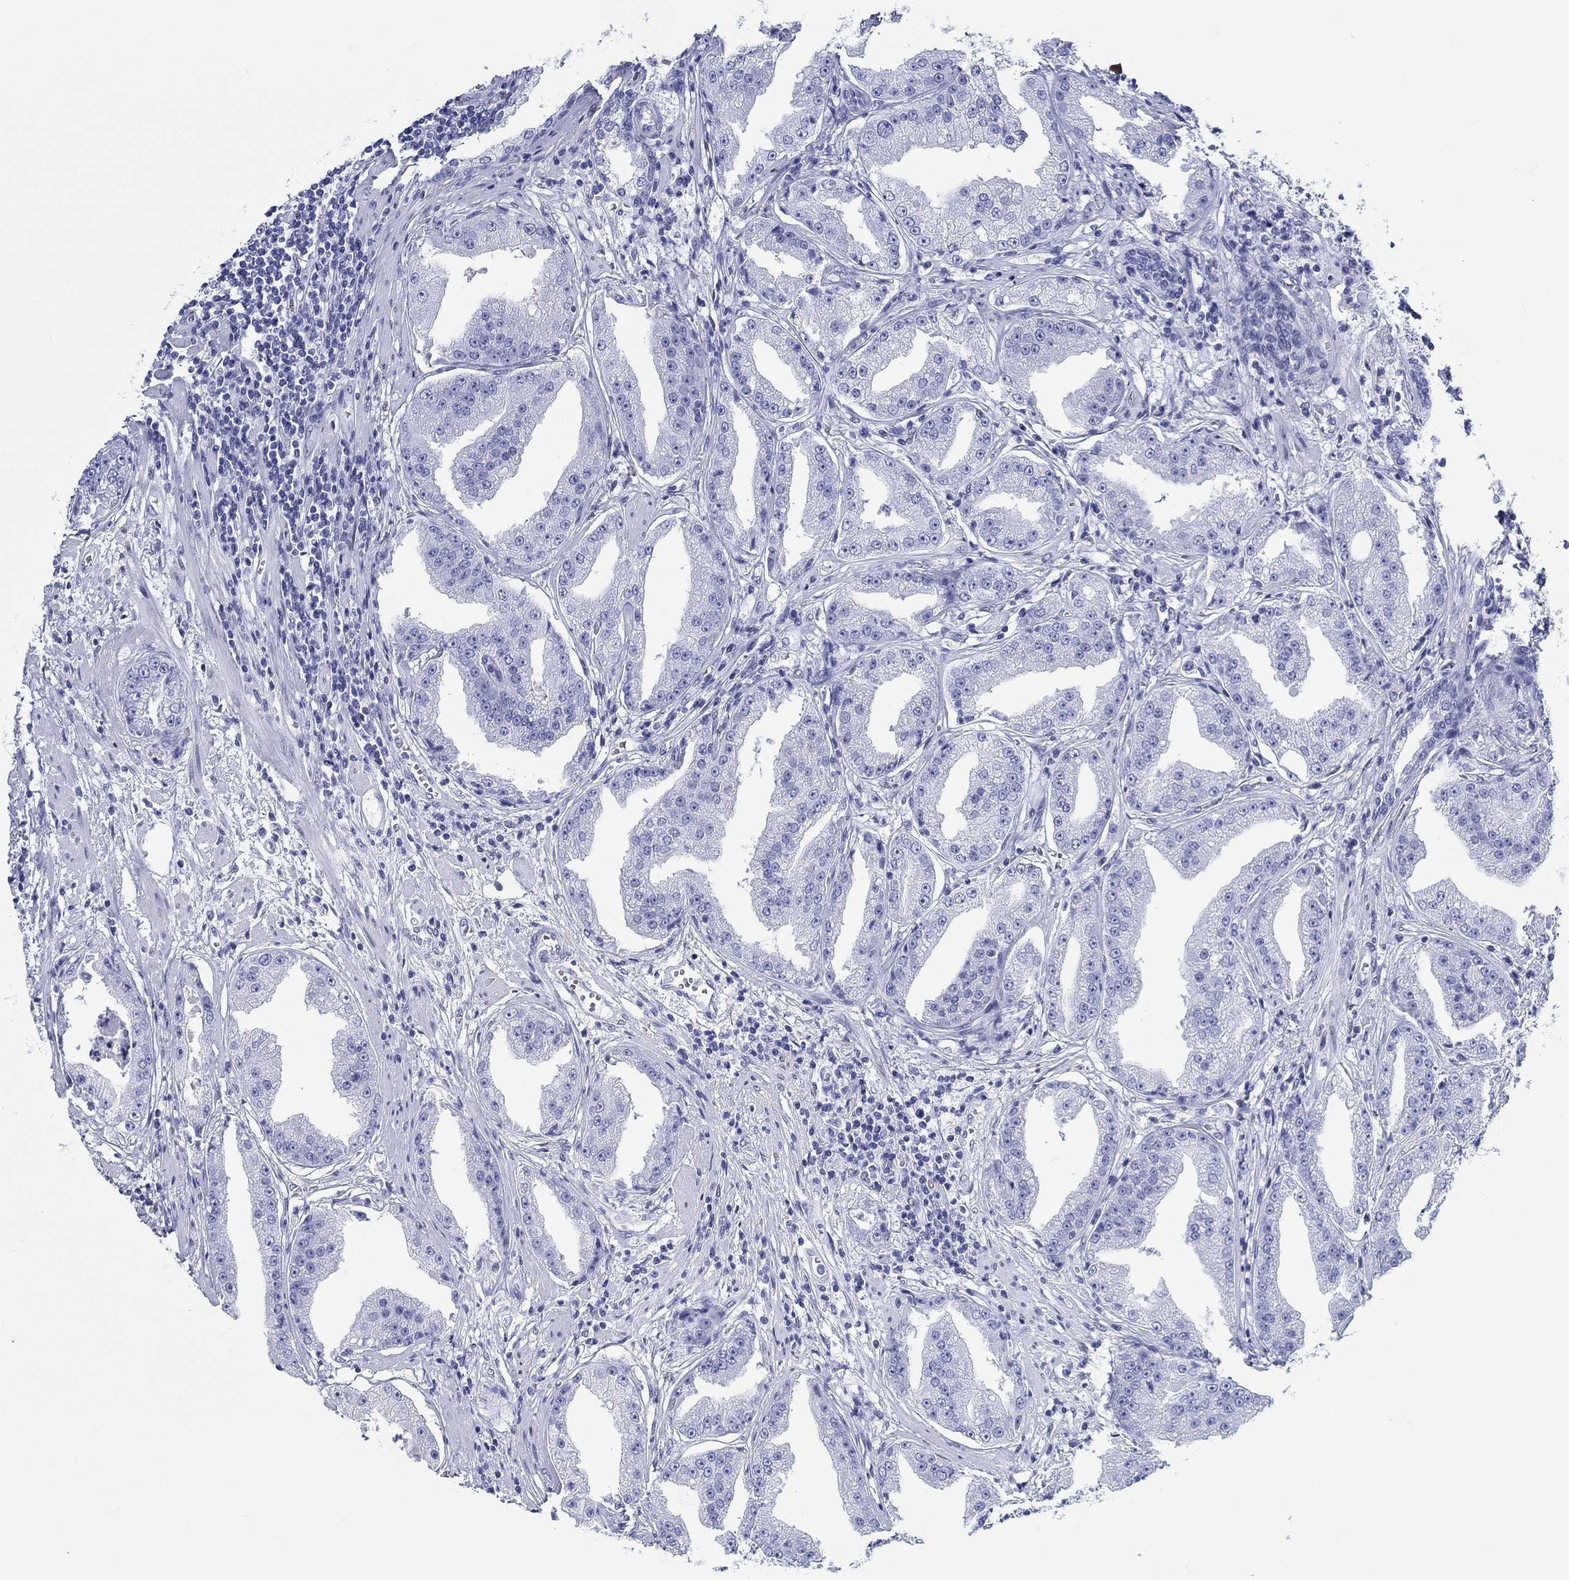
{"staining": {"intensity": "negative", "quantity": "none", "location": "none"}, "tissue": "prostate cancer", "cell_type": "Tumor cells", "image_type": "cancer", "snomed": [{"axis": "morphology", "description": "Adenocarcinoma, Low grade"}, {"axis": "topography", "description": "Prostate"}], "caption": "IHC photomicrograph of prostate cancer (low-grade adenocarcinoma) stained for a protein (brown), which exhibits no staining in tumor cells.", "gene": "H1-1", "patient": {"sex": "male", "age": 62}}